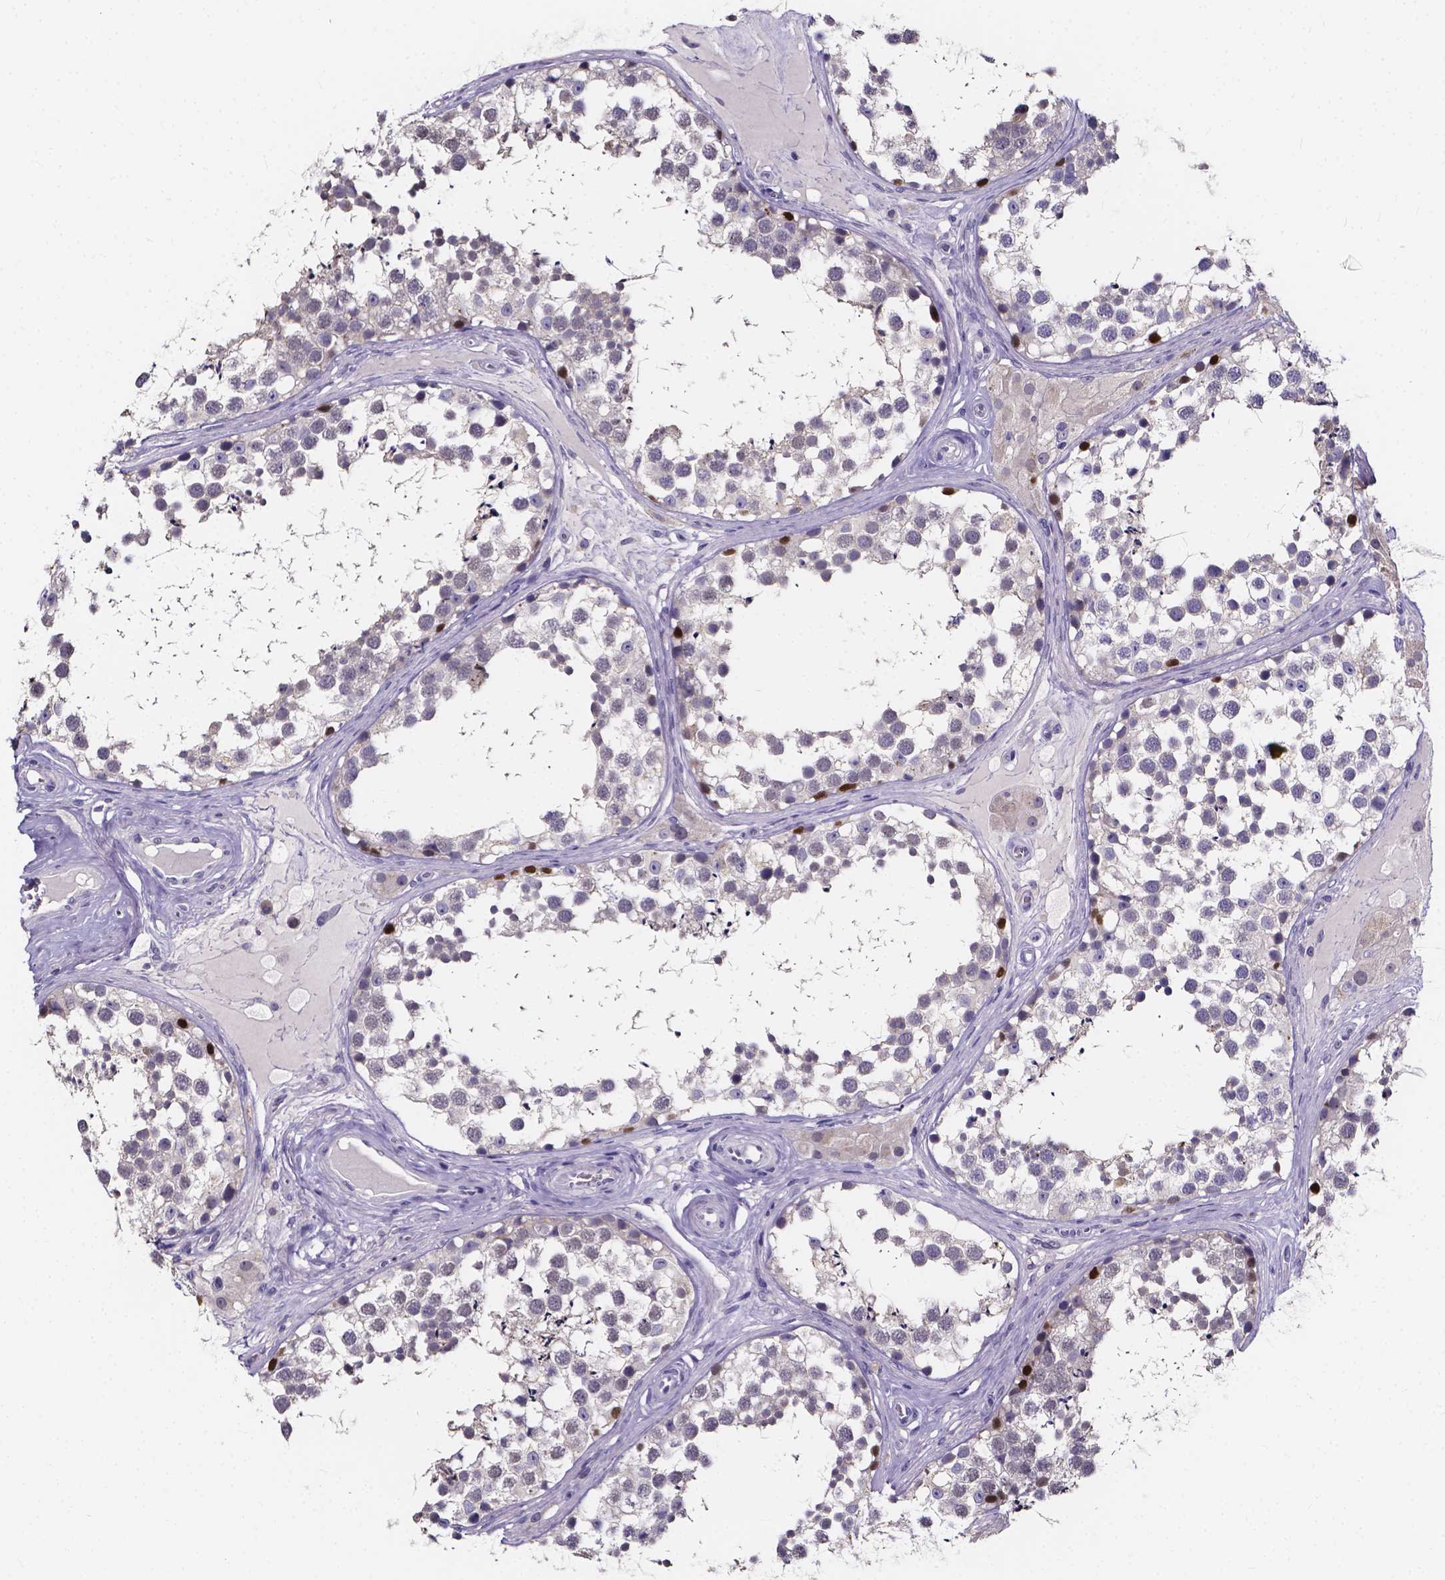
{"staining": {"intensity": "moderate", "quantity": "<25%", "location": "nuclear"}, "tissue": "testis", "cell_type": "Cells in seminiferous ducts", "image_type": "normal", "snomed": [{"axis": "morphology", "description": "Normal tissue, NOS"}, {"axis": "morphology", "description": "Seminoma, NOS"}, {"axis": "topography", "description": "Testis"}], "caption": "Immunohistochemical staining of normal testis shows low levels of moderate nuclear positivity in approximately <25% of cells in seminiferous ducts.", "gene": "SPOCD1", "patient": {"sex": "male", "age": 65}}